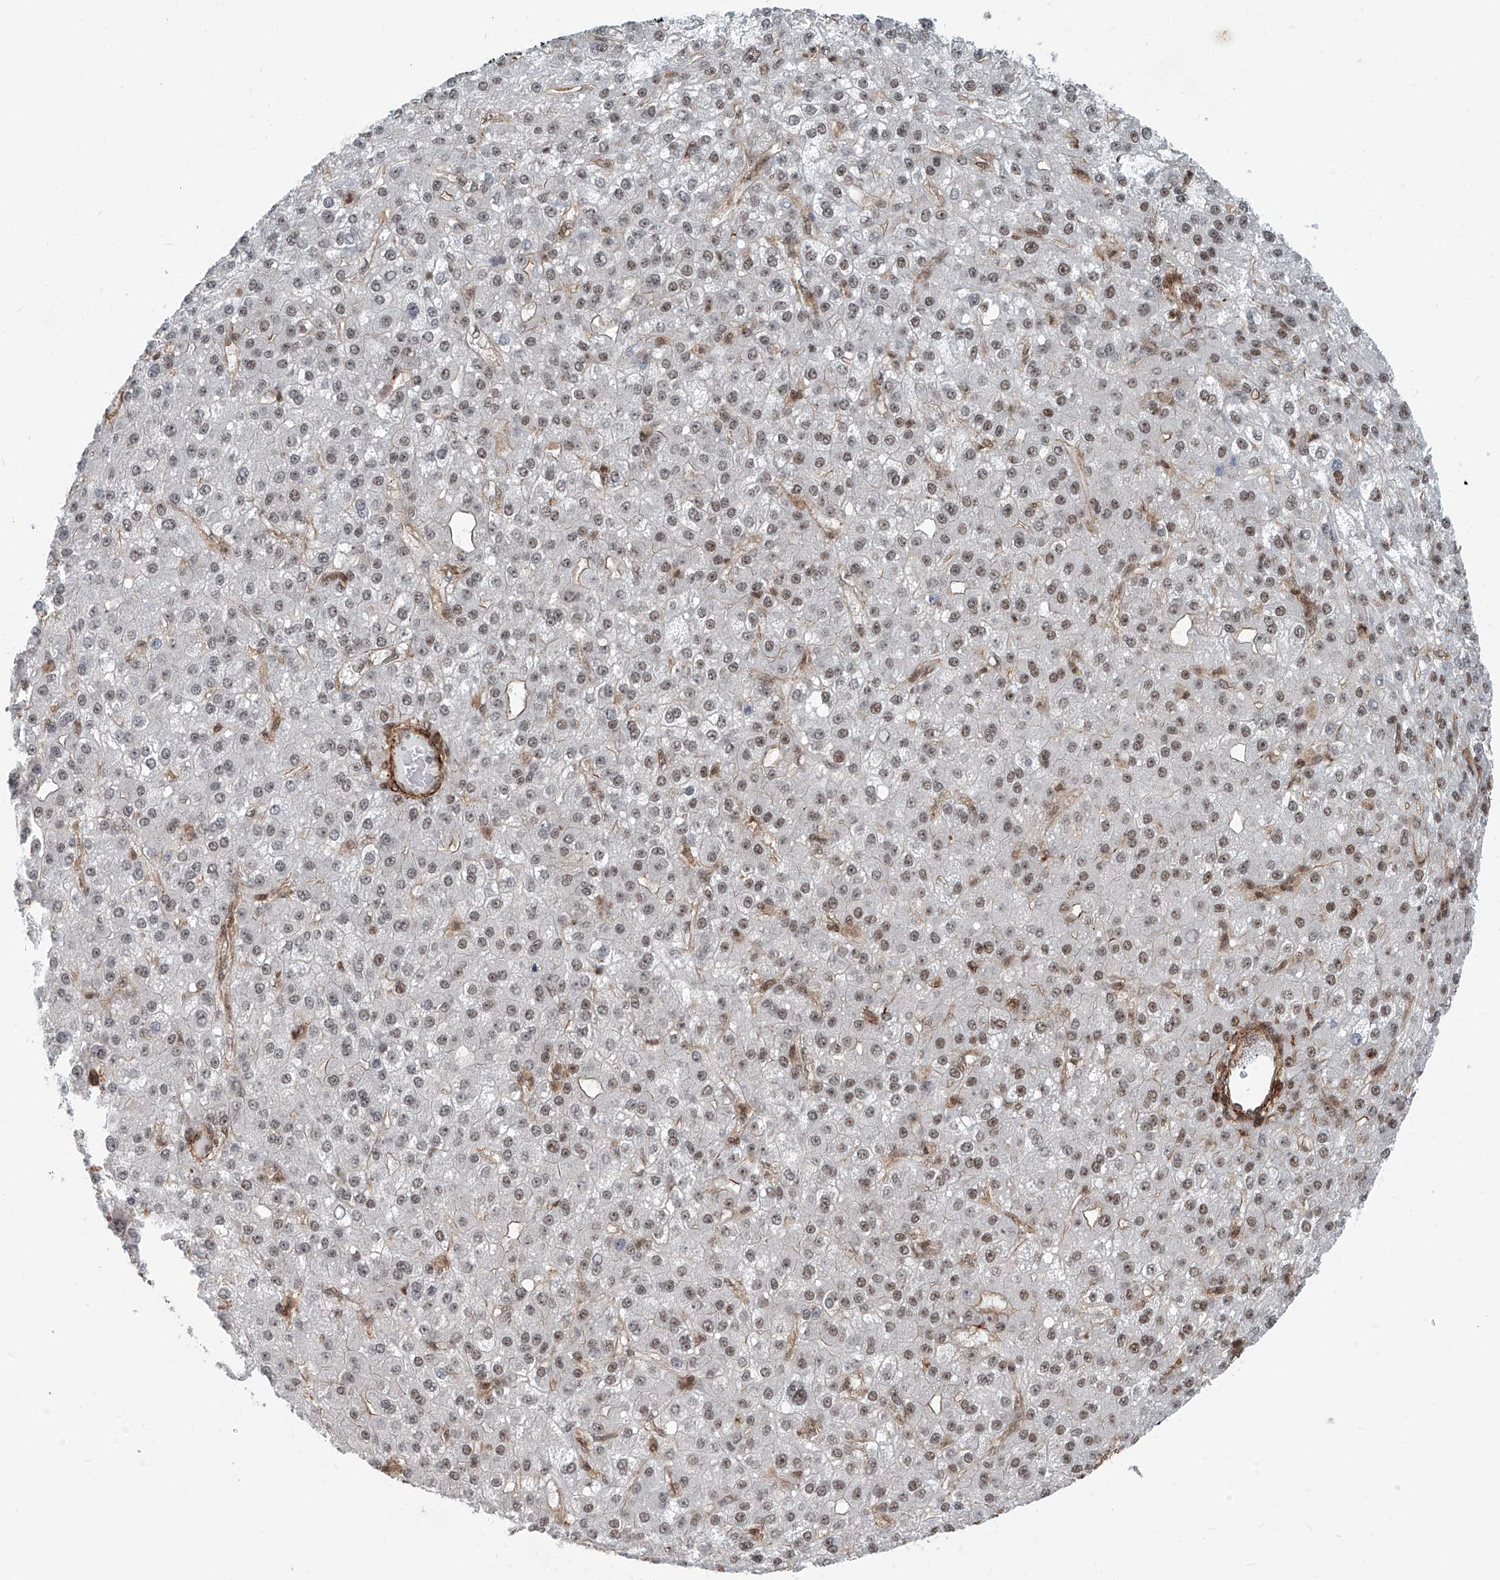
{"staining": {"intensity": "weak", "quantity": "25%-75%", "location": "nuclear"}, "tissue": "liver cancer", "cell_type": "Tumor cells", "image_type": "cancer", "snomed": [{"axis": "morphology", "description": "Carcinoma, Hepatocellular, NOS"}, {"axis": "topography", "description": "Liver"}], "caption": "IHC image of human liver cancer (hepatocellular carcinoma) stained for a protein (brown), which shows low levels of weak nuclear expression in approximately 25%-75% of tumor cells.", "gene": "SDE2", "patient": {"sex": "male", "age": 67}}